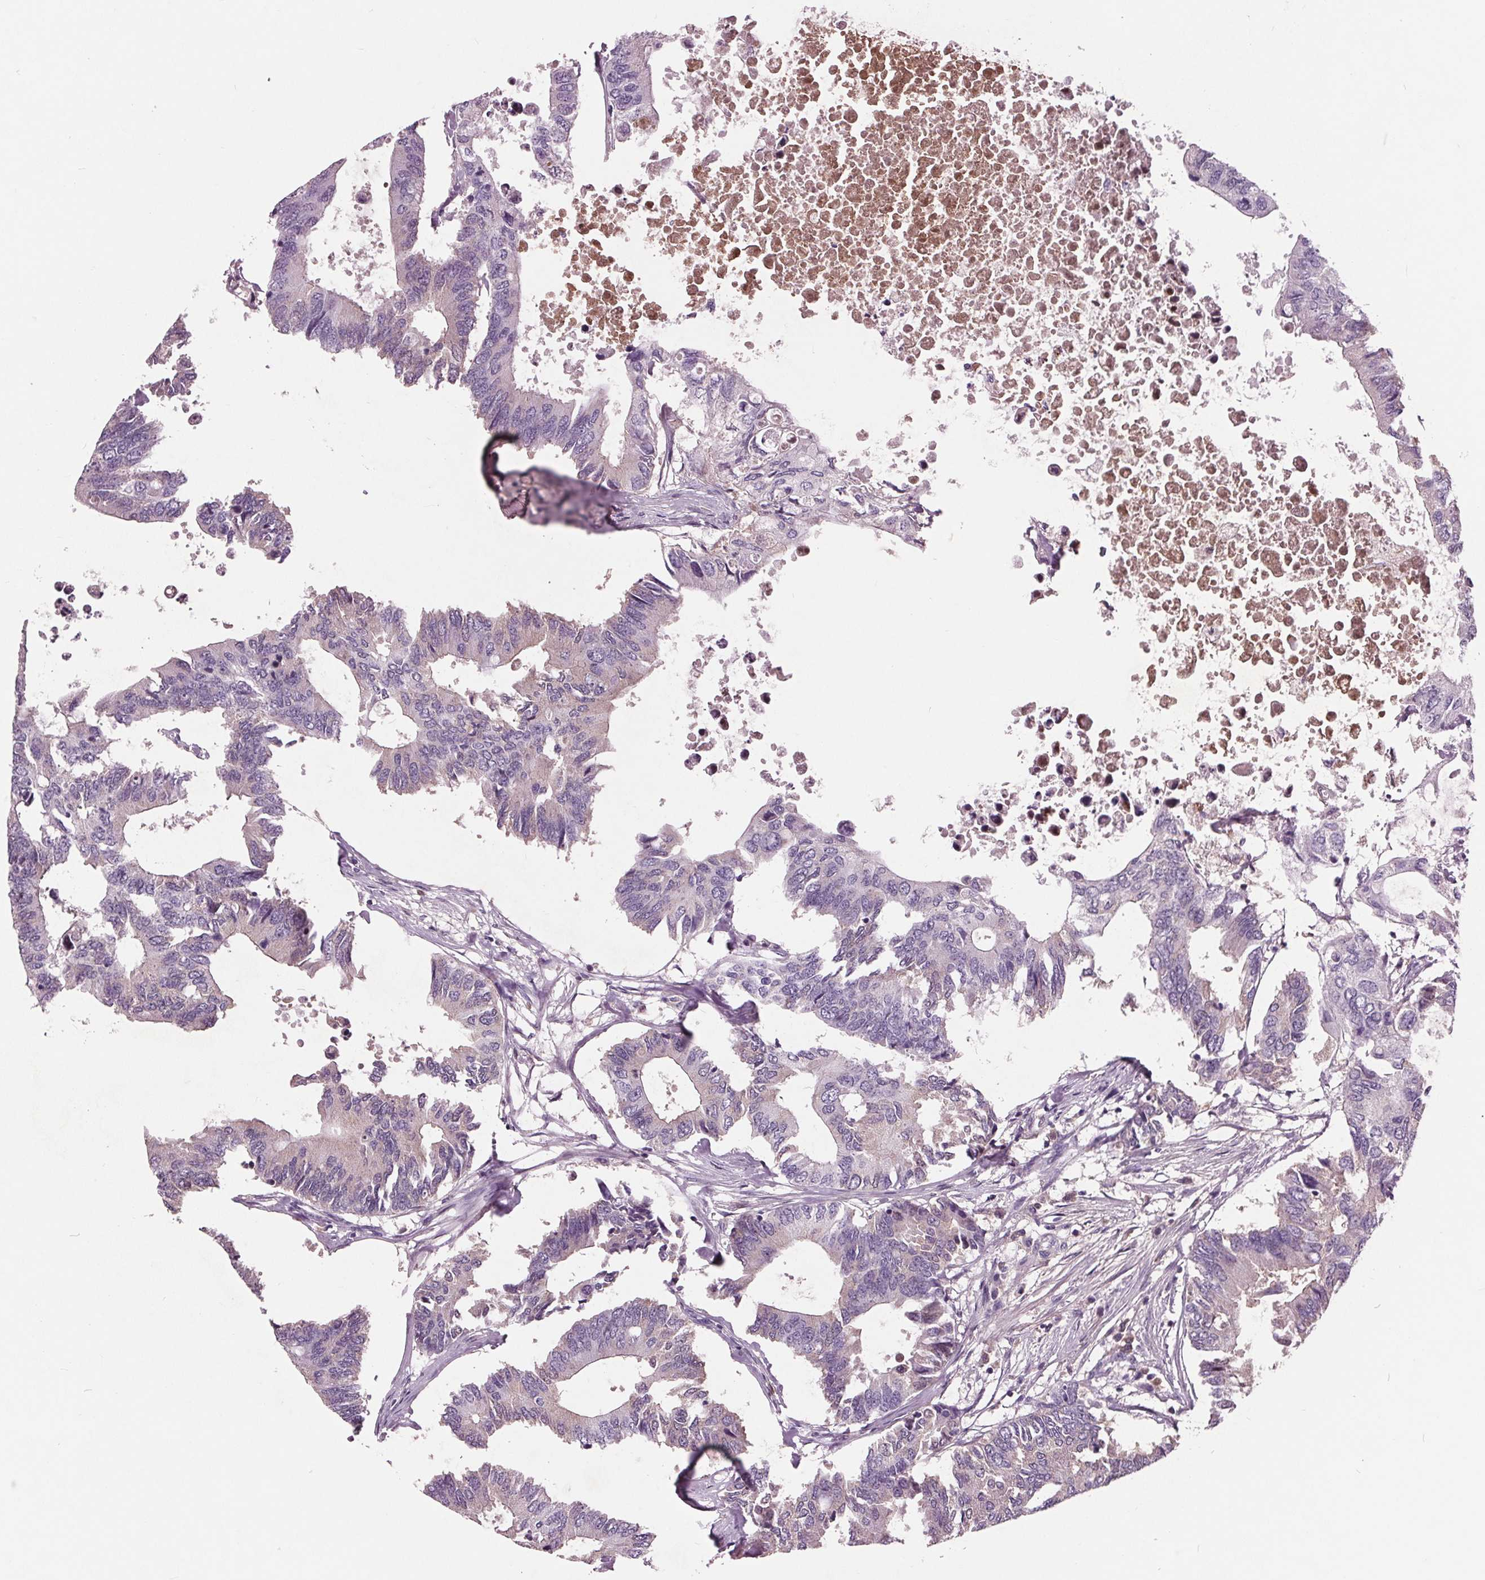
{"staining": {"intensity": "negative", "quantity": "none", "location": "none"}, "tissue": "colorectal cancer", "cell_type": "Tumor cells", "image_type": "cancer", "snomed": [{"axis": "morphology", "description": "Adenocarcinoma, NOS"}, {"axis": "topography", "description": "Colon"}], "caption": "This is an immunohistochemistry histopathology image of human adenocarcinoma (colorectal). There is no positivity in tumor cells.", "gene": "C6", "patient": {"sex": "male", "age": 71}}